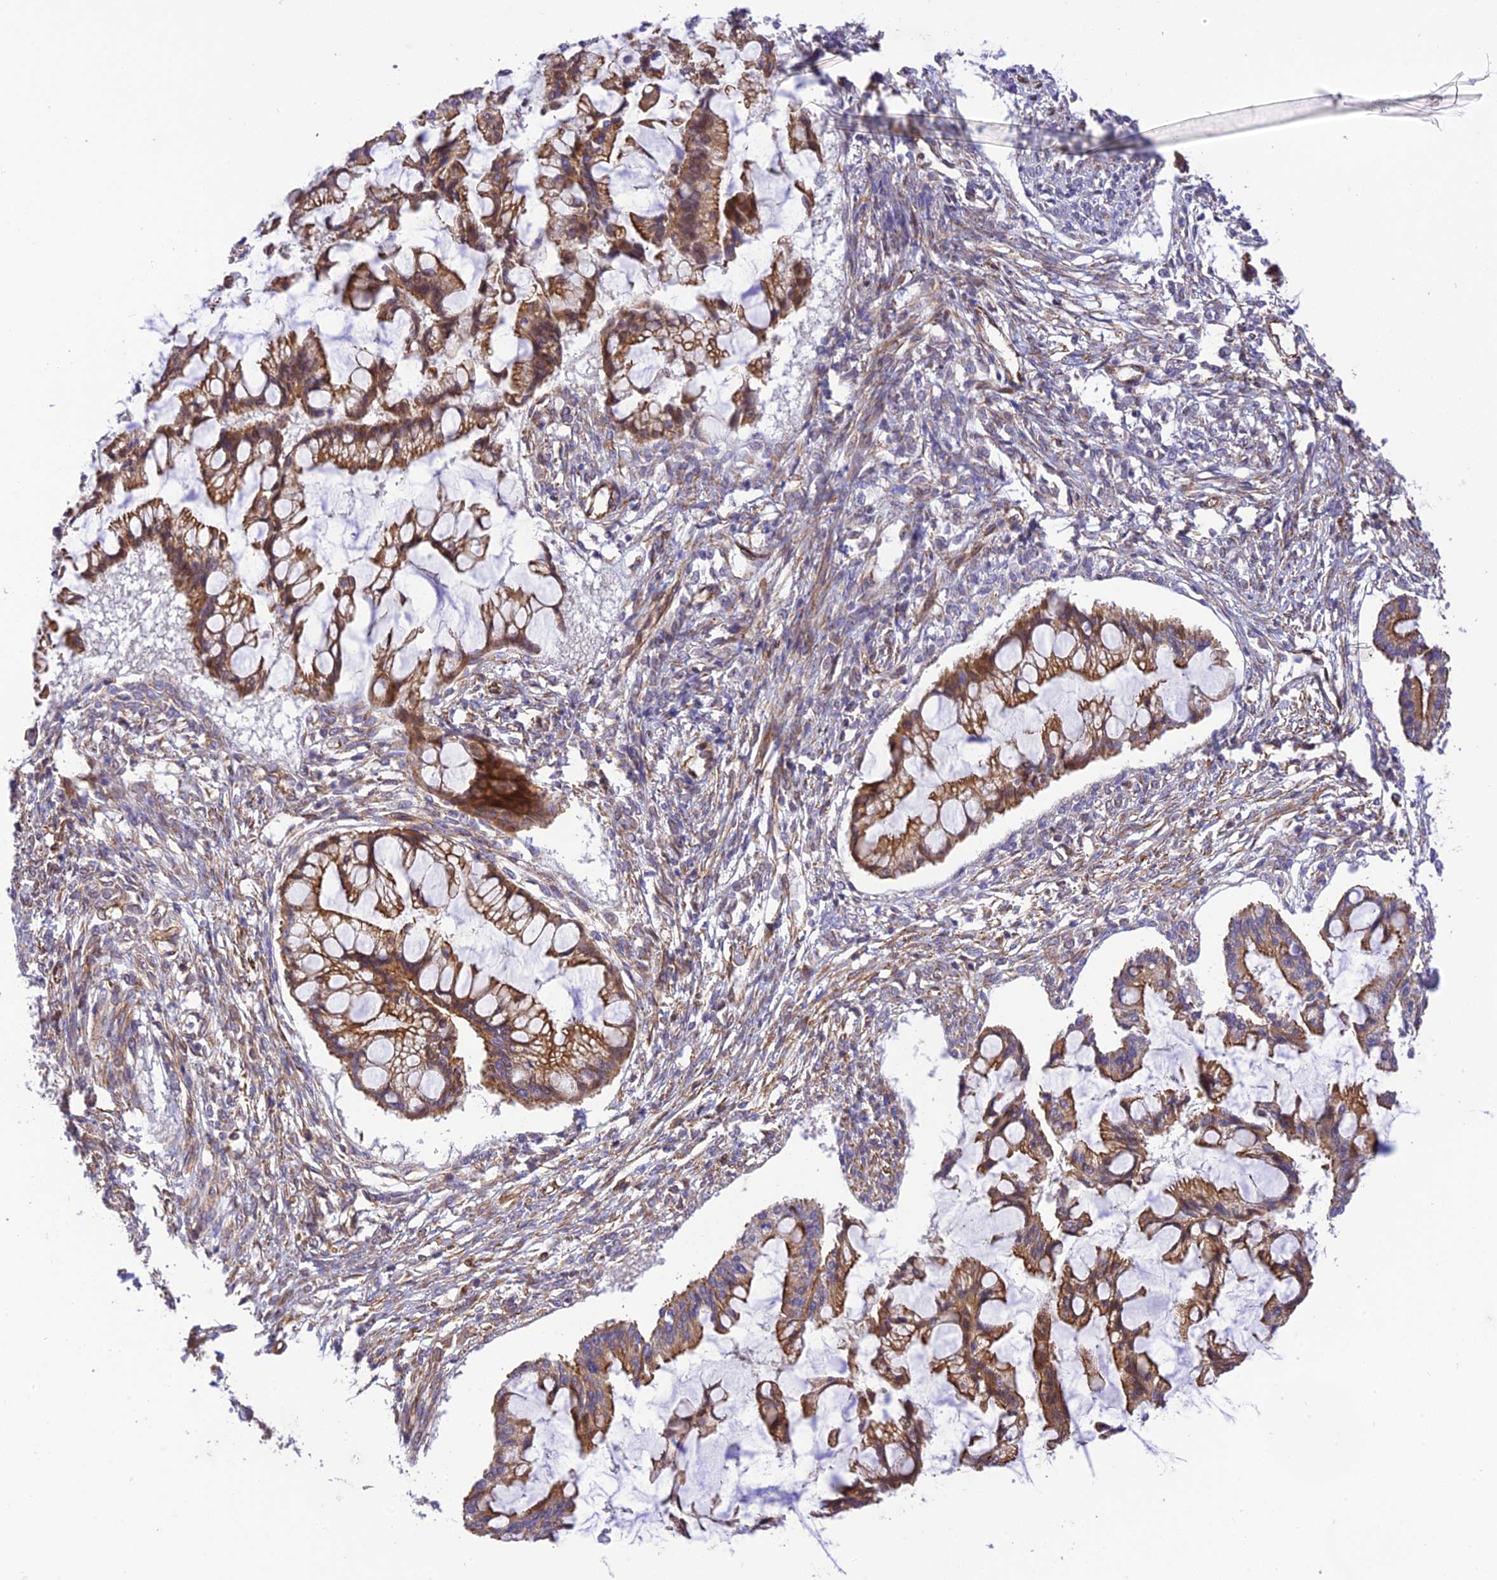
{"staining": {"intensity": "moderate", "quantity": ">75%", "location": "cytoplasmic/membranous"}, "tissue": "ovarian cancer", "cell_type": "Tumor cells", "image_type": "cancer", "snomed": [{"axis": "morphology", "description": "Cystadenocarcinoma, mucinous, NOS"}, {"axis": "topography", "description": "Ovary"}], "caption": "This photomicrograph displays immunohistochemistry staining of human ovarian cancer (mucinous cystadenocarcinoma), with medium moderate cytoplasmic/membranous positivity in about >75% of tumor cells.", "gene": "EXOC3L4", "patient": {"sex": "female", "age": 73}}